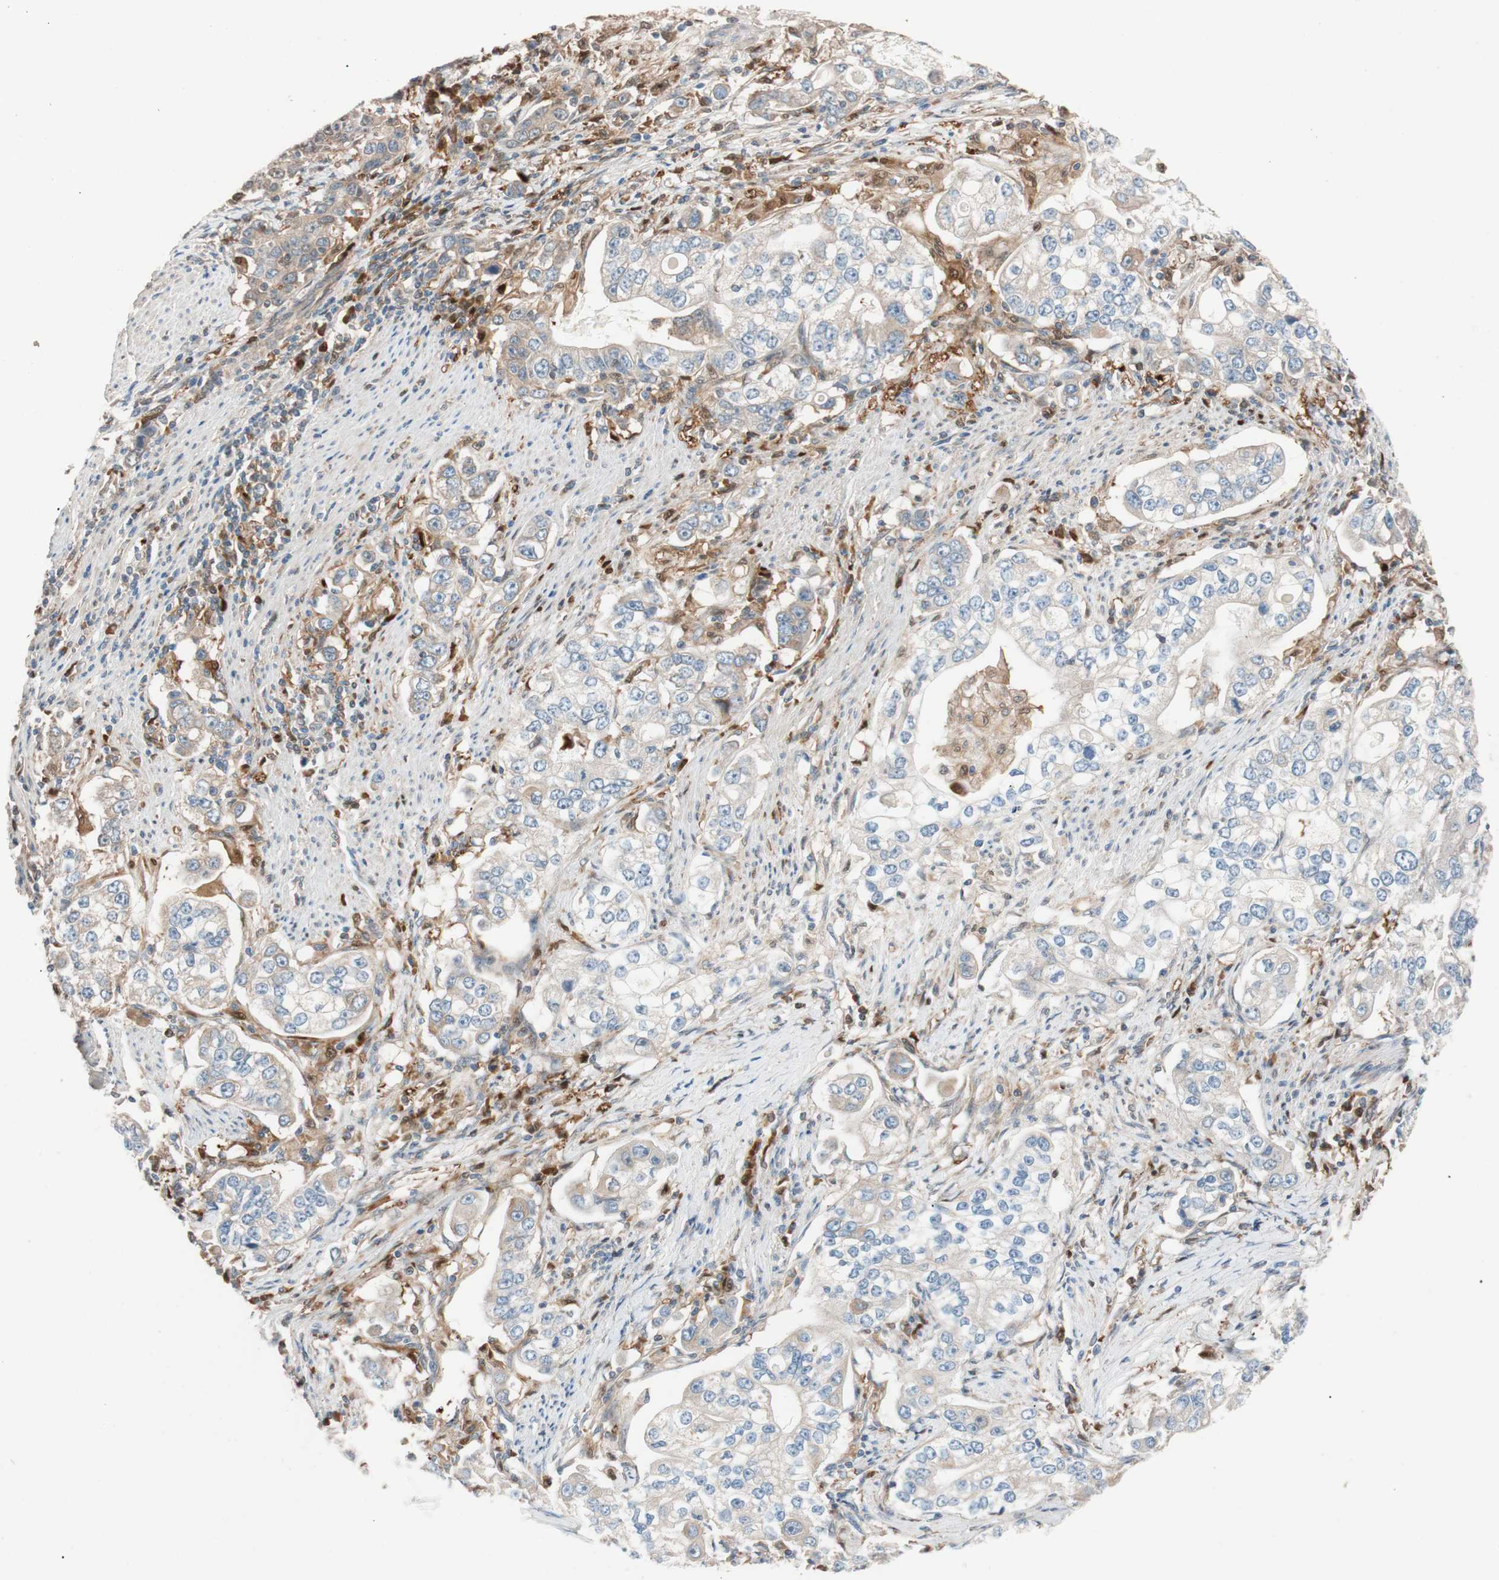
{"staining": {"intensity": "moderate", "quantity": "25%-75%", "location": "cytoplasmic/membranous"}, "tissue": "stomach cancer", "cell_type": "Tumor cells", "image_type": "cancer", "snomed": [{"axis": "morphology", "description": "Adenocarcinoma, NOS"}, {"axis": "topography", "description": "Stomach, lower"}], "caption": "Immunohistochemical staining of stomach cancer exhibits medium levels of moderate cytoplasmic/membranous protein expression in about 25%-75% of tumor cells.", "gene": "FAAH", "patient": {"sex": "female", "age": 72}}